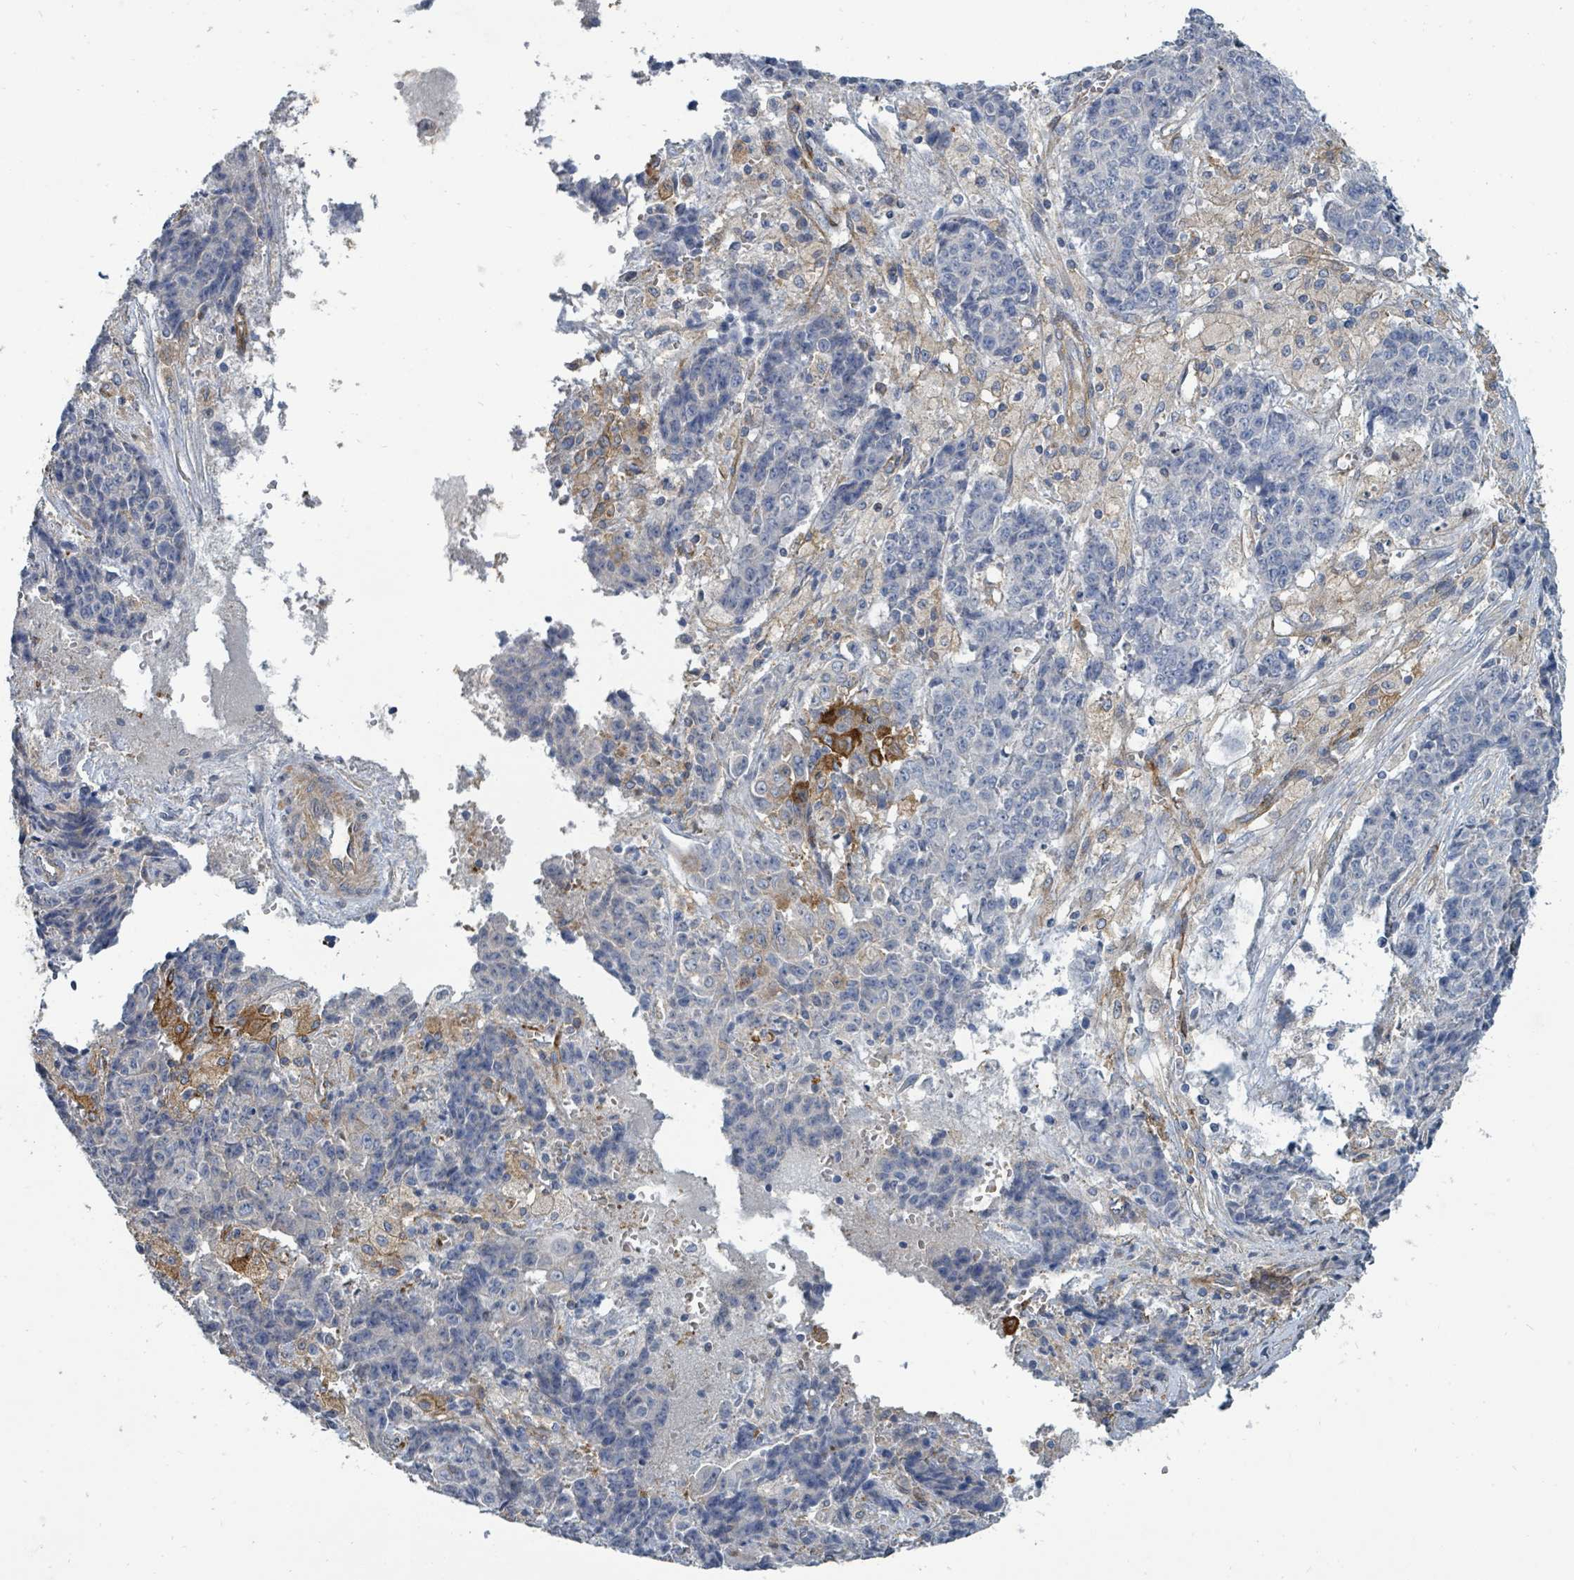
{"staining": {"intensity": "negative", "quantity": "none", "location": "none"}, "tissue": "ovarian cancer", "cell_type": "Tumor cells", "image_type": "cancer", "snomed": [{"axis": "morphology", "description": "Carcinoma, endometroid"}, {"axis": "topography", "description": "Ovary"}], "caption": "This is an immunohistochemistry (IHC) micrograph of human ovarian cancer. There is no expression in tumor cells.", "gene": "IFIT1", "patient": {"sex": "female", "age": 42}}